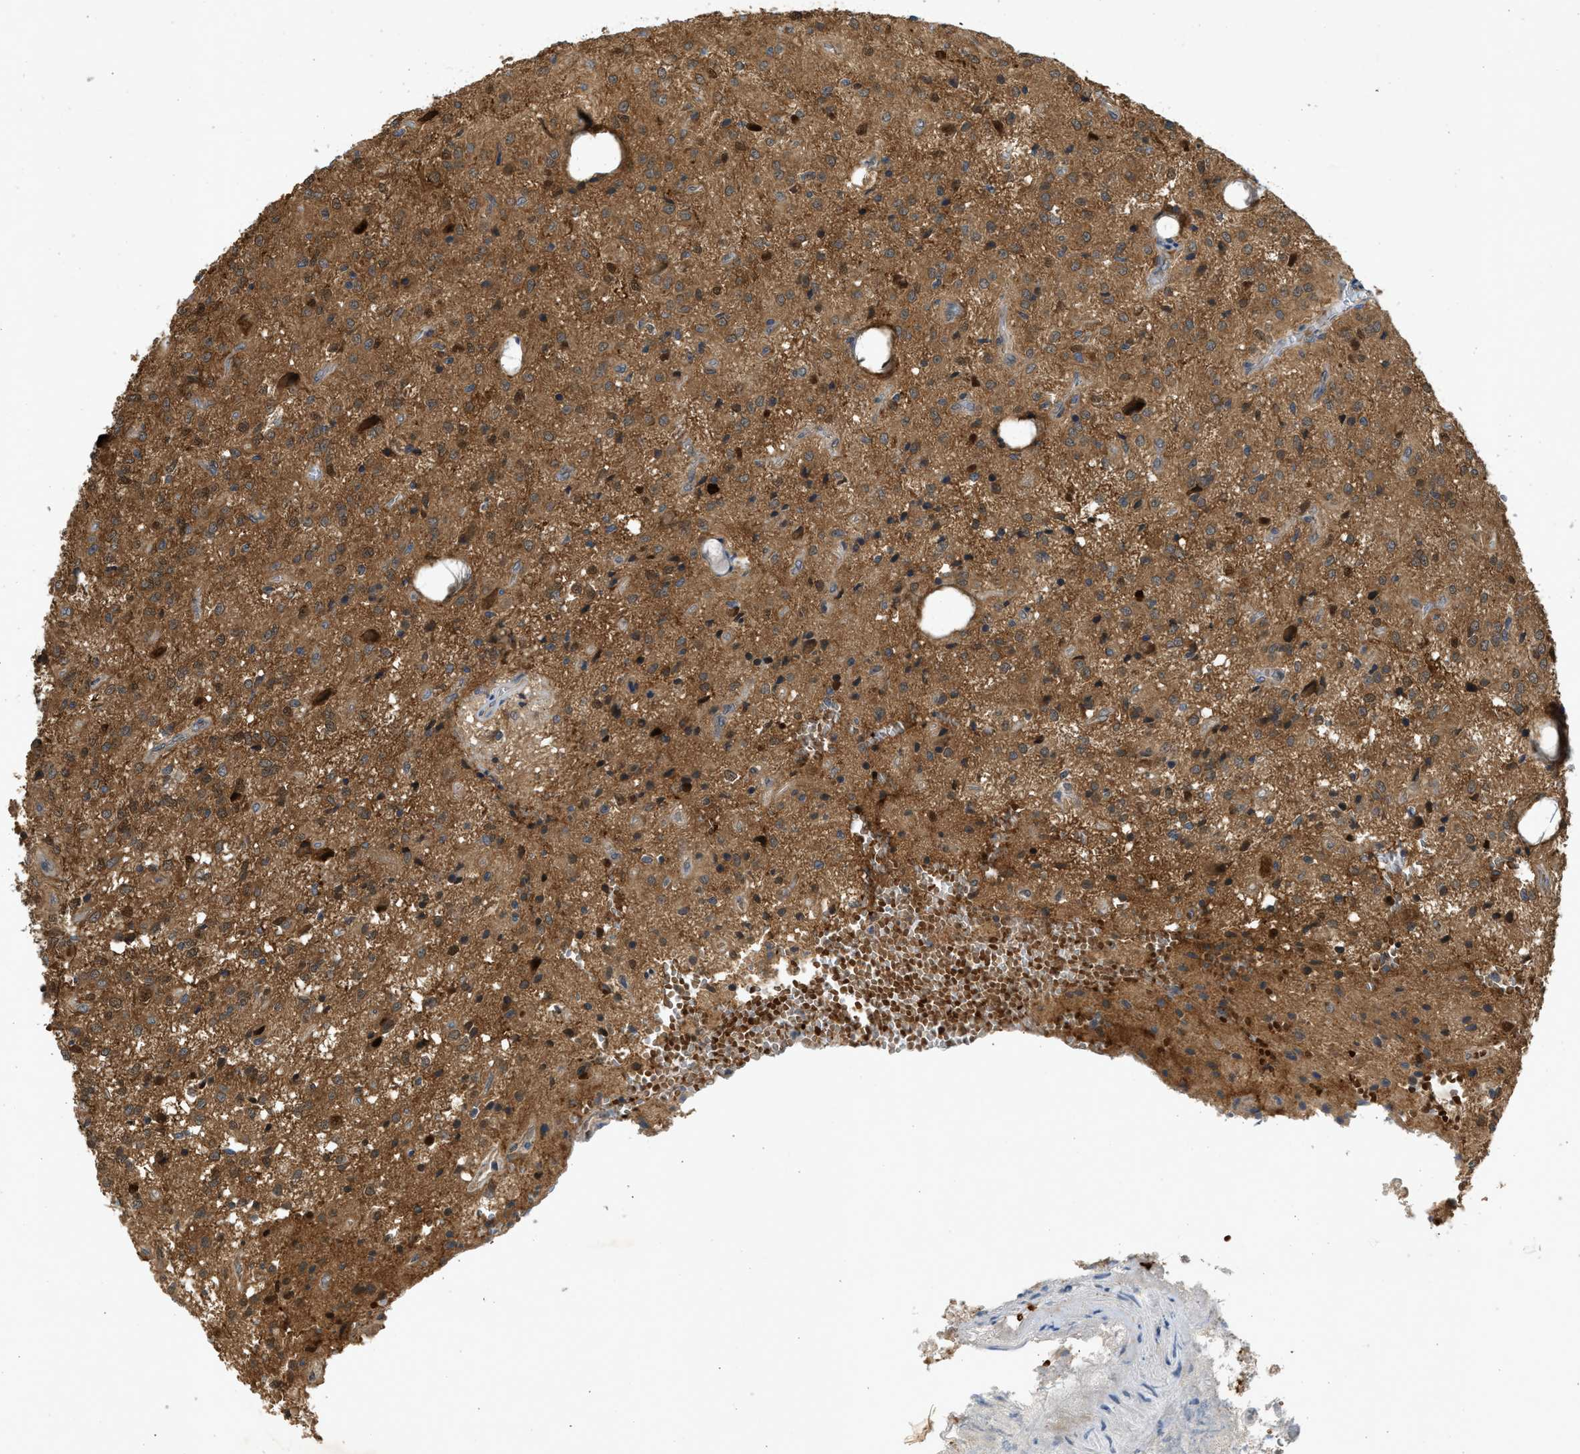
{"staining": {"intensity": "moderate", "quantity": ">75%", "location": "cytoplasmic/membranous"}, "tissue": "glioma", "cell_type": "Tumor cells", "image_type": "cancer", "snomed": [{"axis": "morphology", "description": "Glioma, malignant, High grade"}, {"axis": "topography", "description": "Brain"}], "caption": "Human glioma stained for a protein (brown) shows moderate cytoplasmic/membranous positive staining in about >75% of tumor cells.", "gene": "MAPK7", "patient": {"sex": "female", "age": 59}}